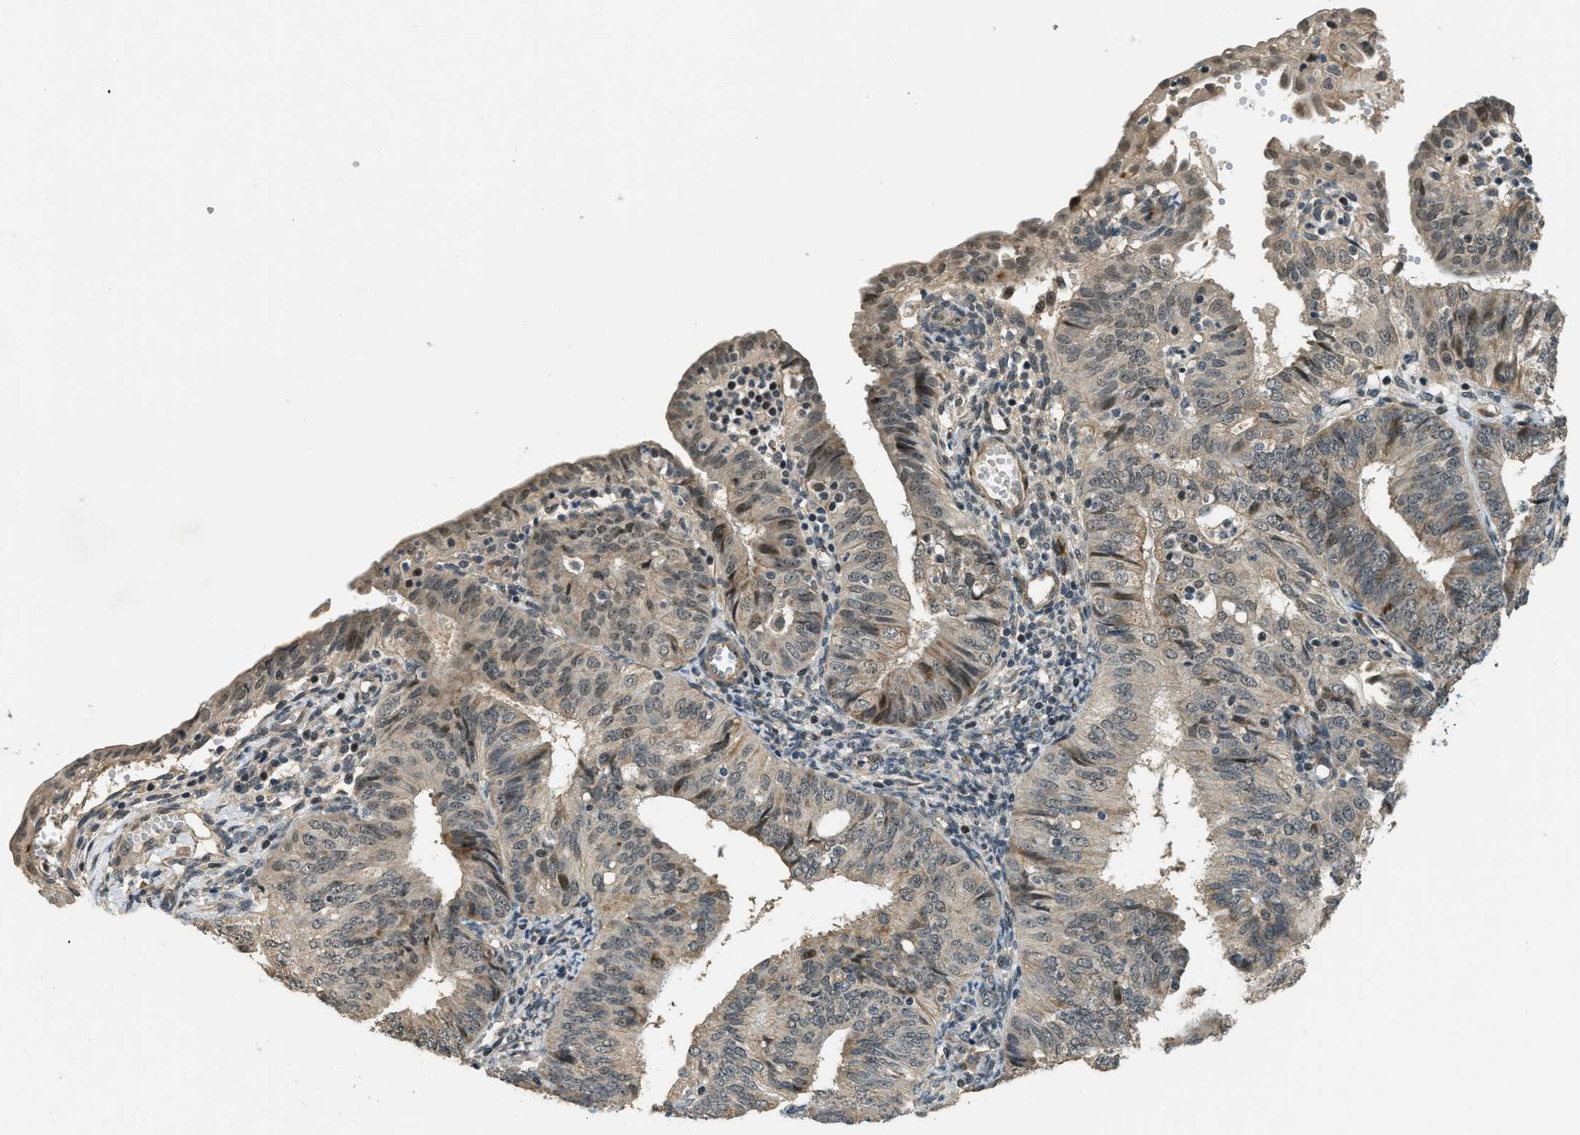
{"staining": {"intensity": "weak", "quantity": "25%-75%", "location": "cytoplasmic/membranous,nuclear"}, "tissue": "endometrial cancer", "cell_type": "Tumor cells", "image_type": "cancer", "snomed": [{"axis": "morphology", "description": "Adenocarcinoma, NOS"}, {"axis": "topography", "description": "Endometrium"}], "caption": "Immunohistochemistry (IHC) histopathology image of neoplastic tissue: human endometrial adenocarcinoma stained using IHC displays low levels of weak protein expression localized specifically in the cytoplasmic/membranous and nuclear of tumor cells, appearing as a cytoplasmic/membranous and nuclear brown color.", "gene": "MED21", "patient": {"sex": "female", "age": 58}}